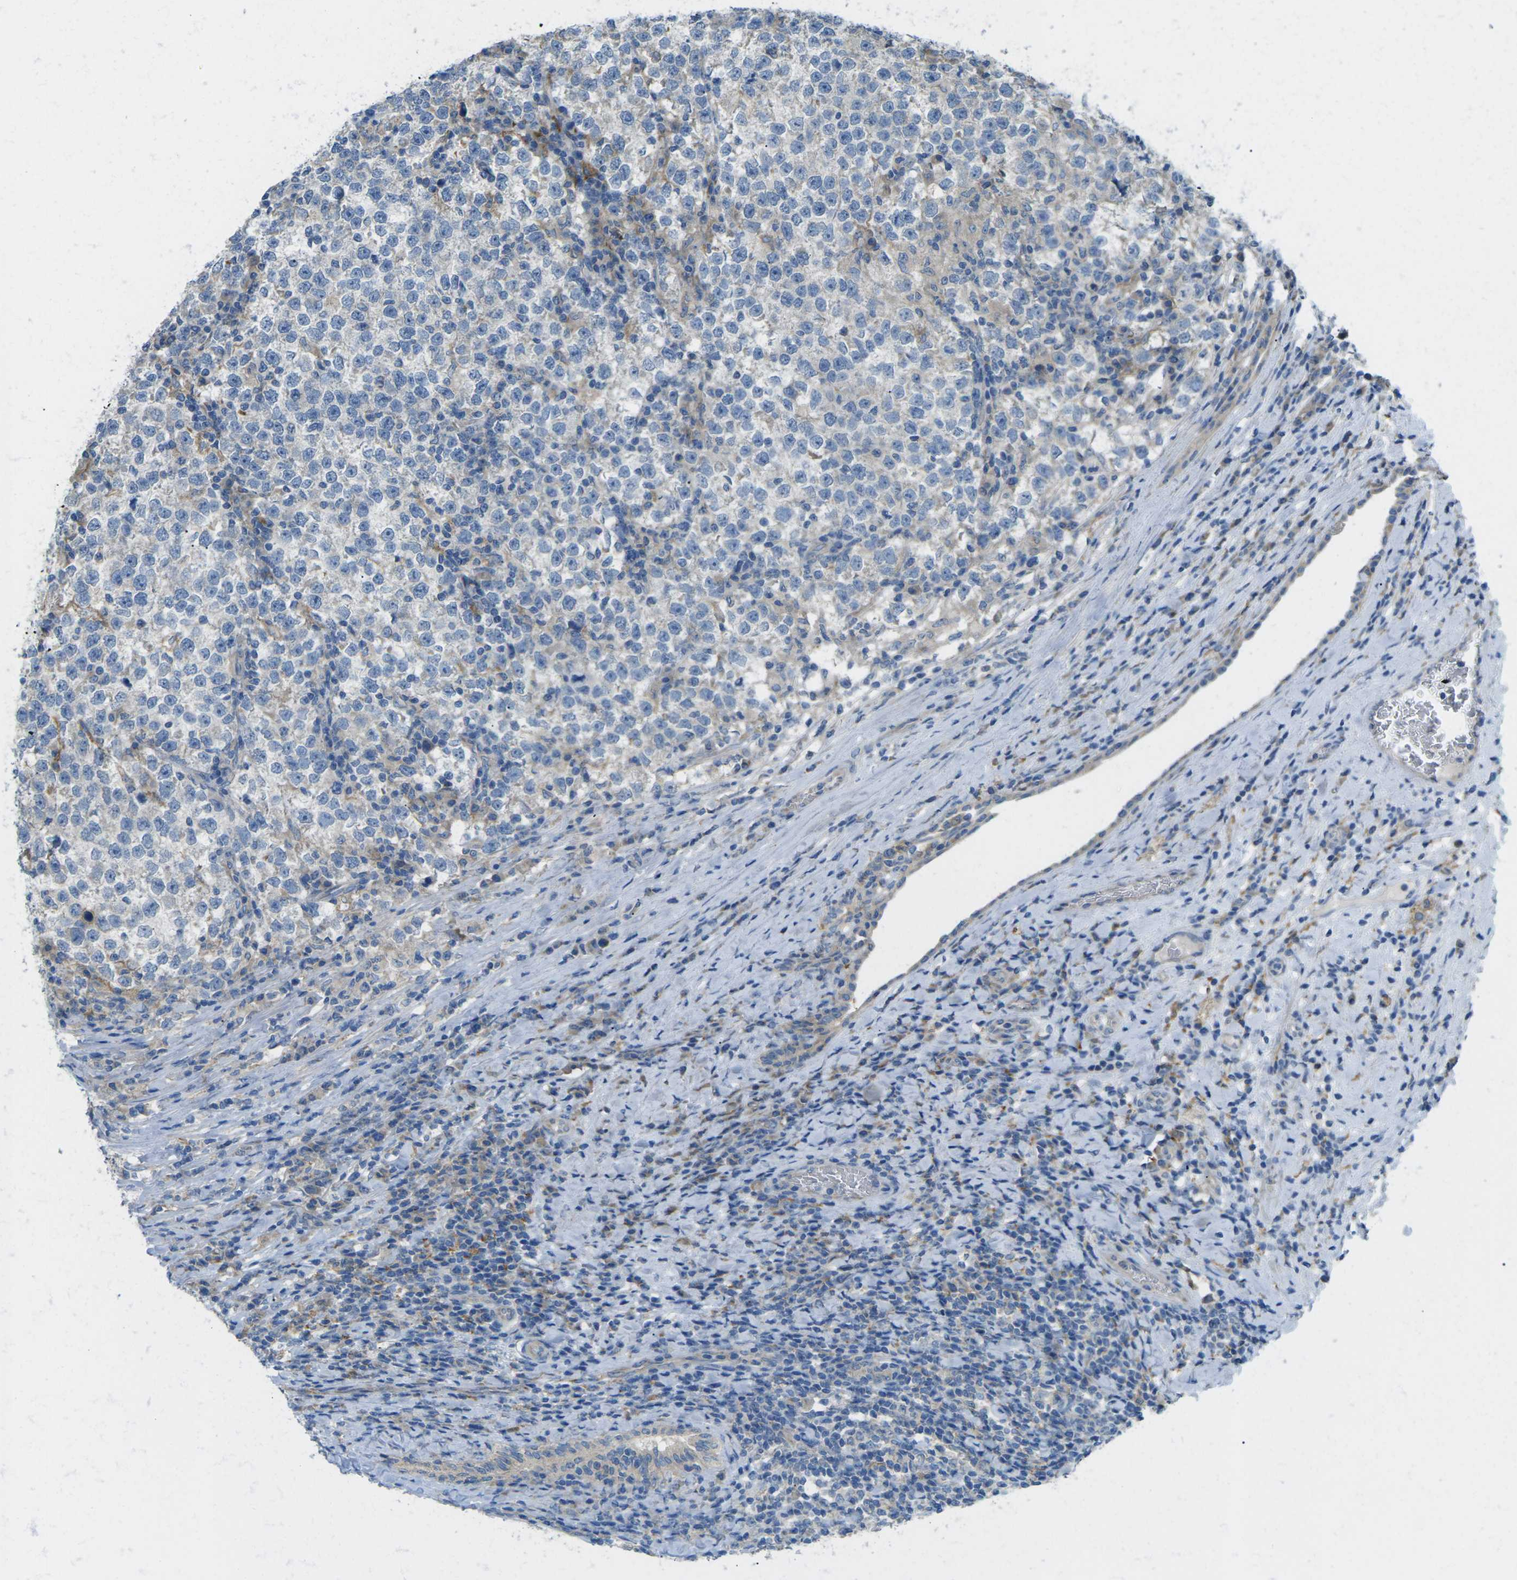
{"staining": {"intensity": "negative", "quantity": "none", "location": "none"}, "tissue": "testis cancer", "cell_type": "Tumor cells", "image_type": "cancer", "snomed": [{"axis": "morphology", "description": "Normal tissue, NOS"}, {"axis": "morphology", "description": "Seminoma, NOS"}, {"axis": "topography", "description": "Testis"}], "caption": "Immunohistochemistry image of neoplastic tissue: human testis seminoma stained with DAB (3,3'-diaminobenzidine) displays no significant protein positivity in tumor cells.", "gene": "MYLK4", "patient": {"sex": "male", "age": 43}}